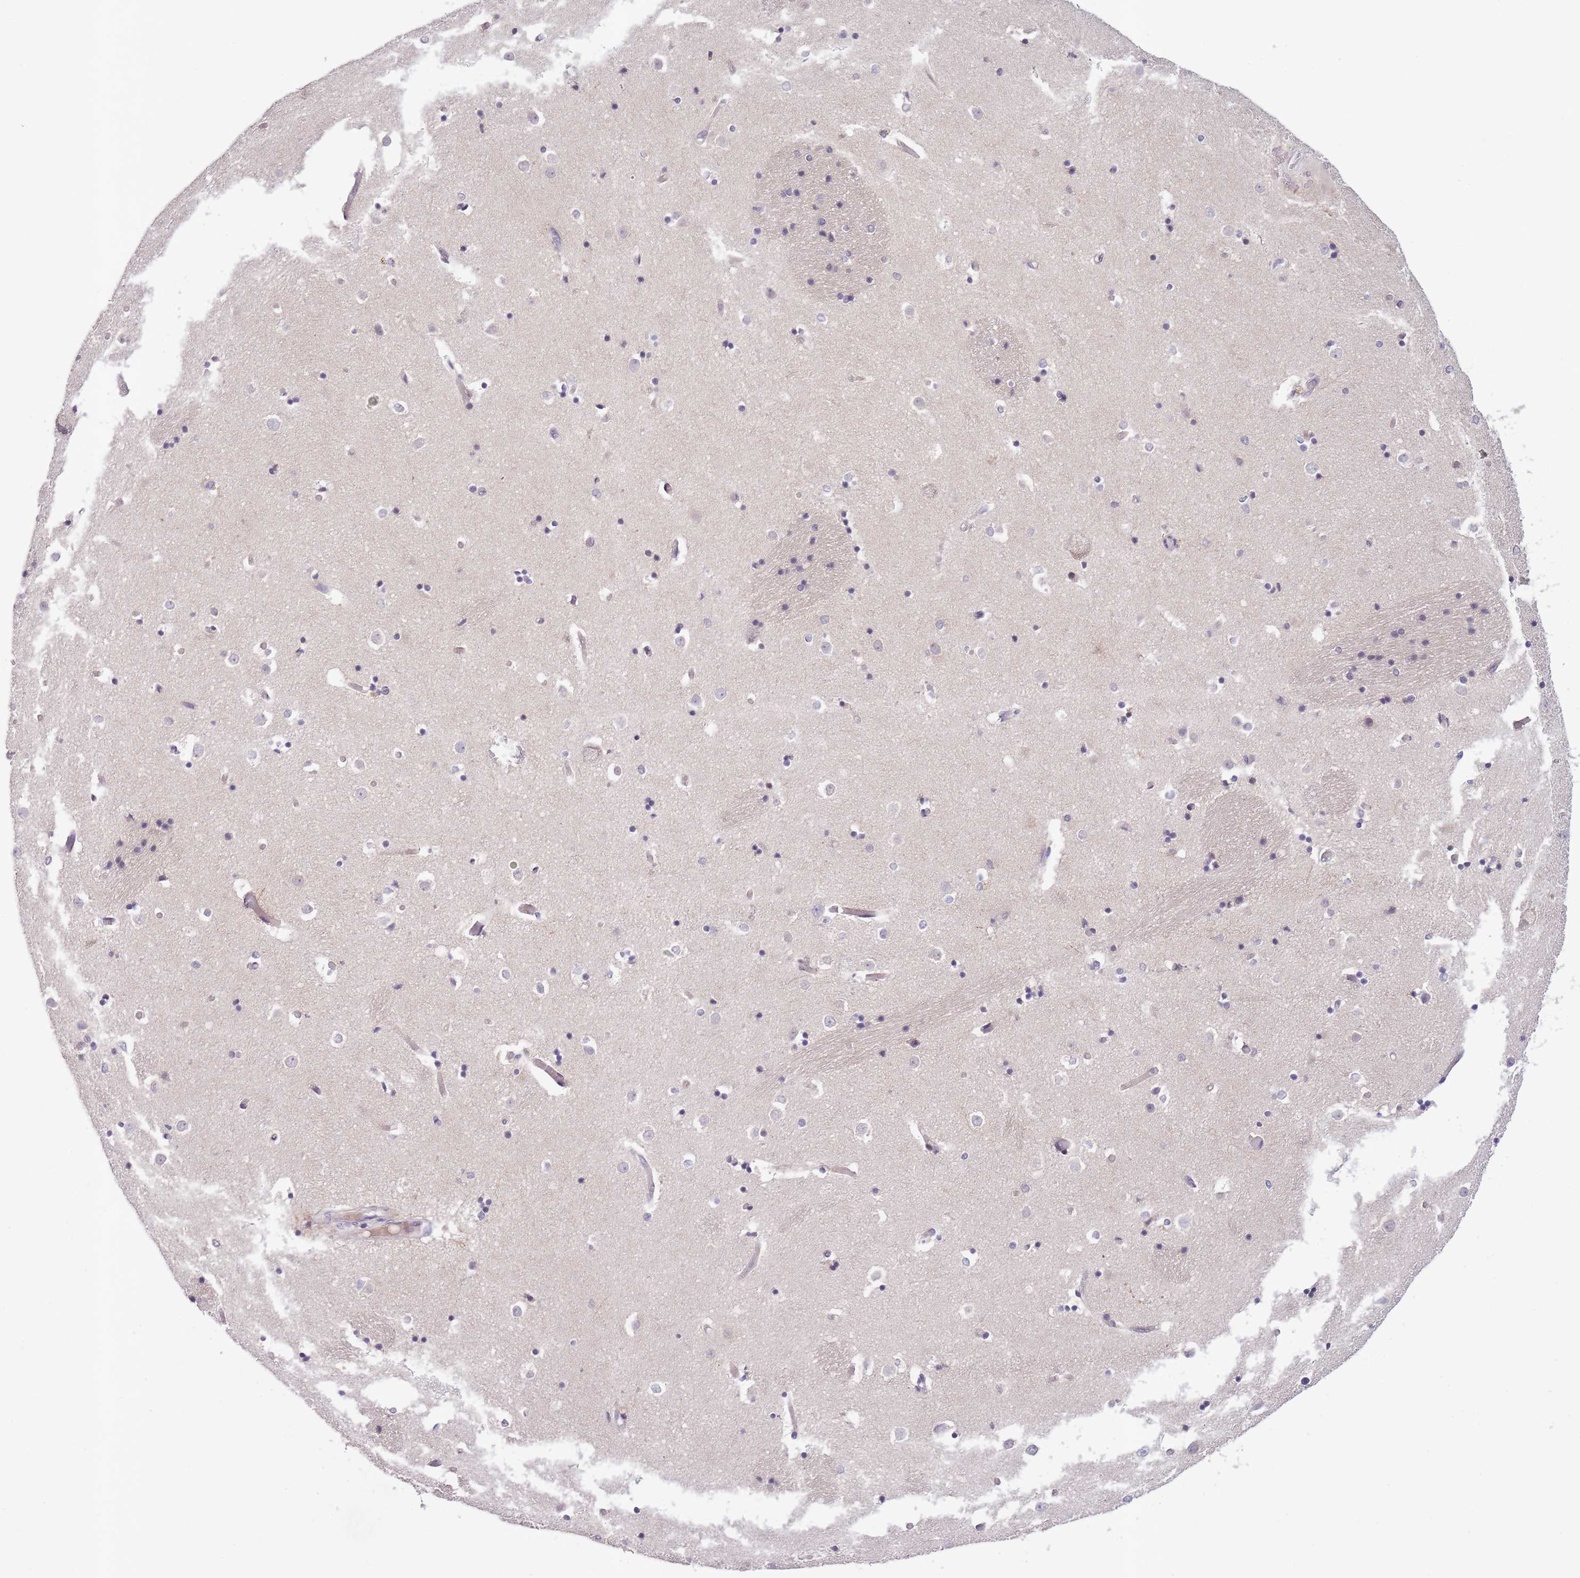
{"staining": {"intensity": "negative", "quantity": "none", "location": "none"}, "tissue": "caudate", "cell_type": "Glial cells", "image_type": "normal", "snomed": [{"axis": "morphology", "description": "Normal tissue, NOS"}, {"axis": "topography", "description": "Lateral ventricle wall"}], "caption": "DAB immunohistochemical staining of unremarkable caudate reveals no significant positivity in glial cells.", "gene": "ZNF658", "patient": {"sex": "female", "age": 52}}